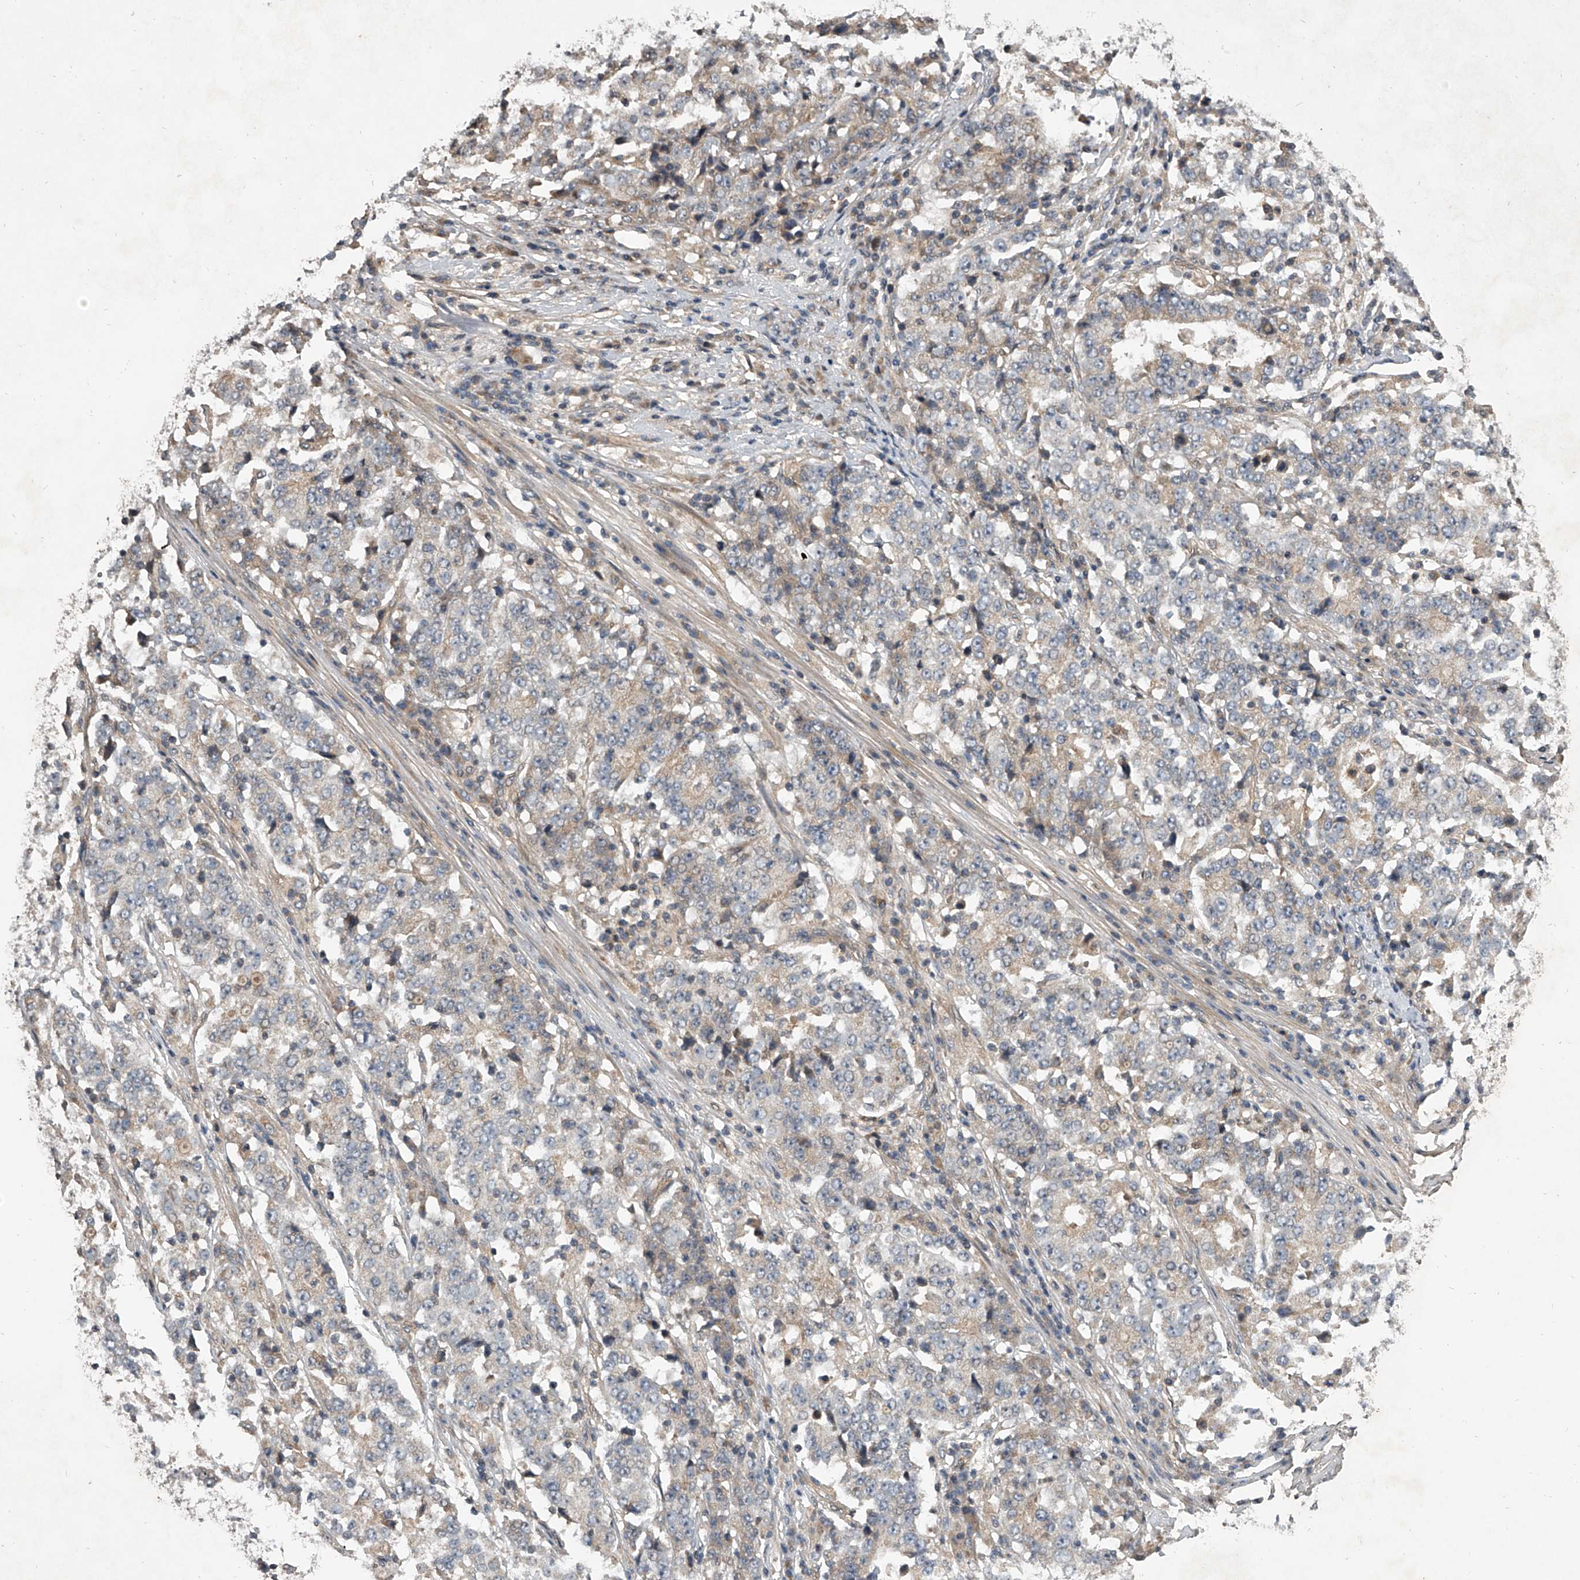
{"staining": {"intensity": "weak", "quantity": "25%-75%", "location": "cytoplasmic/membranous"}, "tissue": "stomach cancer", "cell_type": "Tumor cells", "image_type": "cancer", "snomed": [{"axis": "morphology", "description": "Adenocarcinoma, NOS"}, {"axis": "topography", "description": "Stomach"}], "caption": "A brown stain labels weak cytoplasmic/membranous positivity of a protein in stomach cancer (adenocarcinoma) tumor cells.", "gene": "NFS1", "patient": {"sex": "male", "age": 59}}